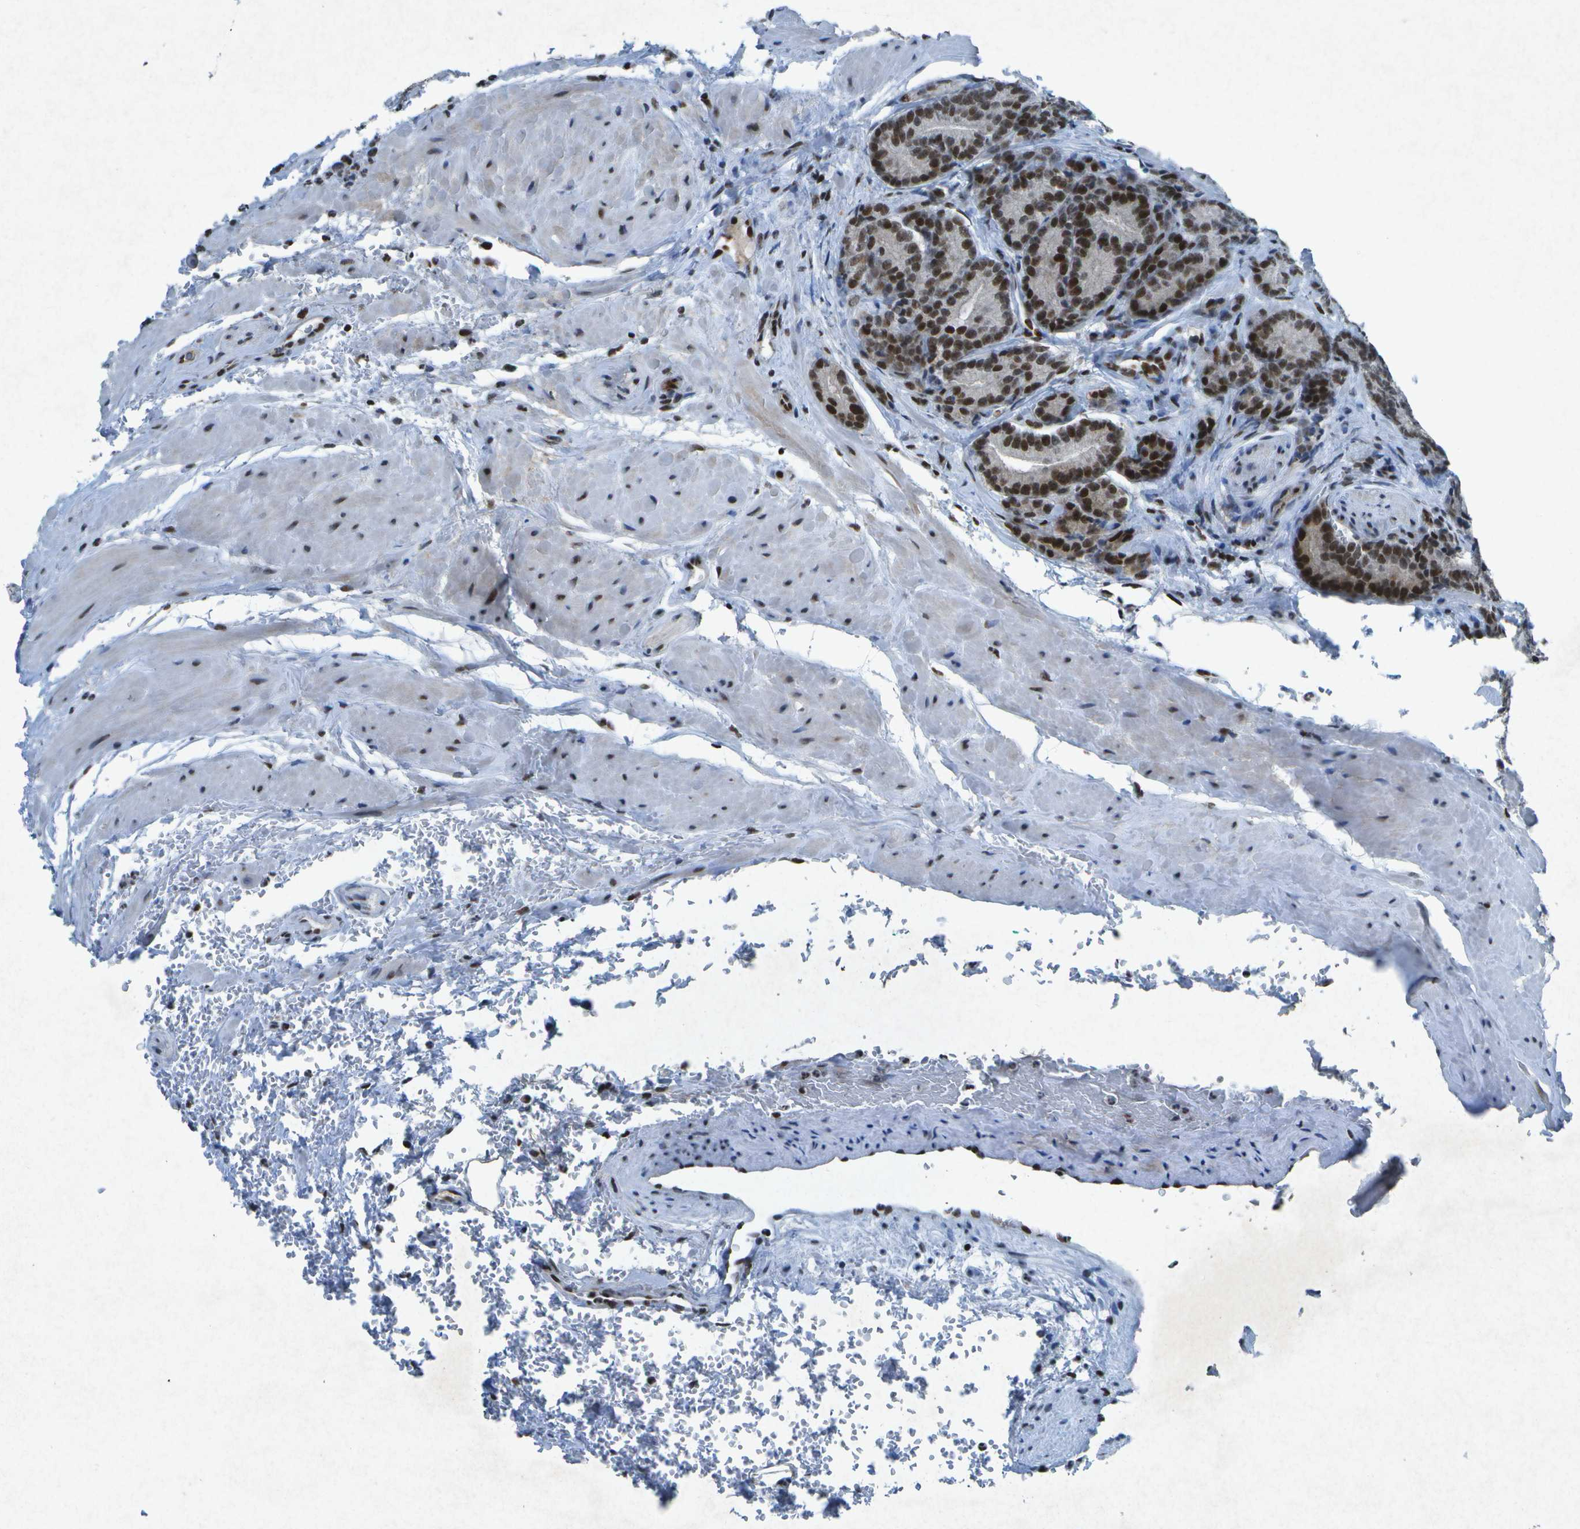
{"staining": {"intensity": "strong", "quantity": ">75%", "location": "nuclear"}, "tissue": "prostate cancer", "cell_type": "Tumor cells", "image_type": "cancer", "snomed": [{"axis": "morphology", "description": "Adenocarcinoma, High grade"}, {"axis": "topography", "description": "Prostate"}], "caption": "Immunohistochemical staining of human prostate cancer demonstrates high levels of strong nuclear protein positivity in approximately >75% of tumor cells.", "gene": "MTA2", "patient": {"sex": "male", "age": 61}}